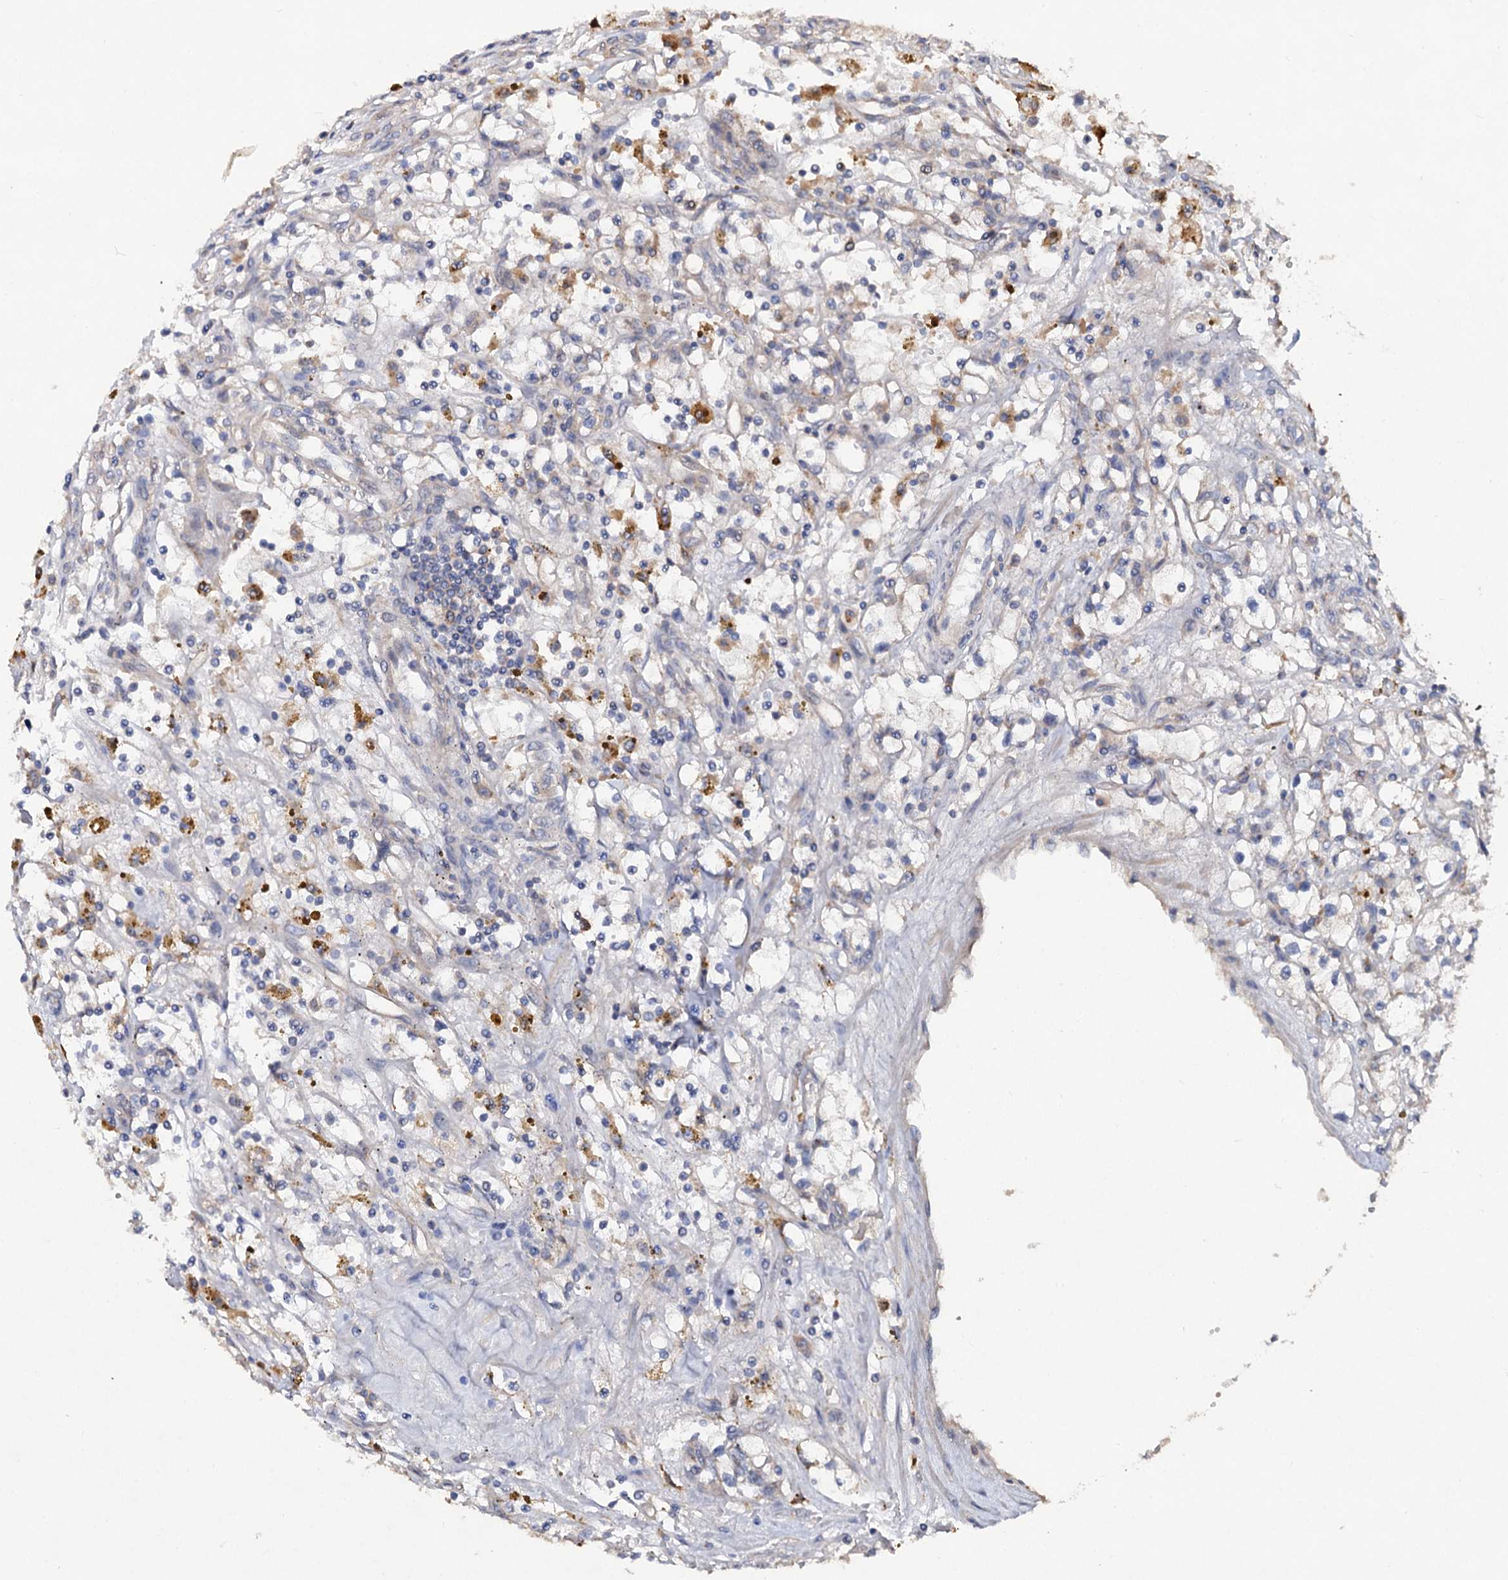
{"staining": {"intensity": "negative", "quantity": "none", "location": "none"}, "tissue": "renal cancer", "cell_type": "Tumor cells", "image_type": "cancer", "snomed": [{"axis": "morphology", "description": "Adenocarcinoma, NOS"}, {"axis": "topography", "description": "Kidney"}], "caption": "High magnification brightfield microscopy of adenocarcinoma (renal) stained with DAB (brown) and counterstained with hematoxylin (blue): tumor cells show no significant staining.", "gene": "VPS29", "patient": {"sex": "male", "age": 56}}